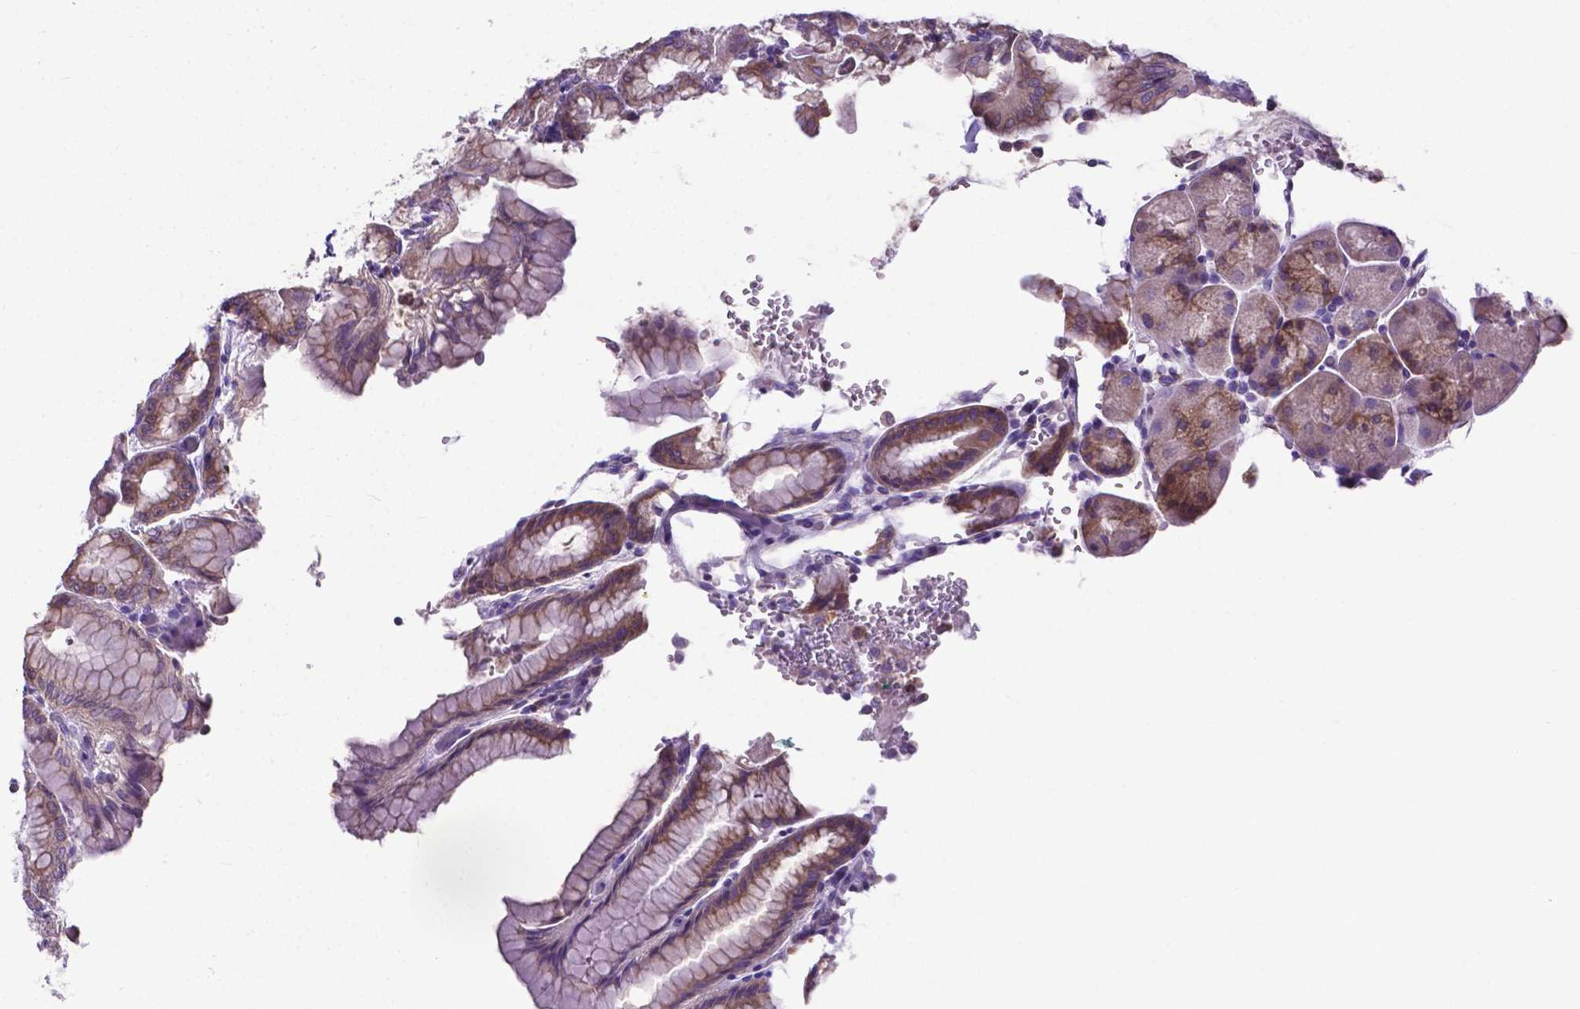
{"staining": {"intensity": "moderate", "quantity": ">75%", "location": "cytoplasmic/membranous"}, "tissue": "stomach", "cell_type": "Glandular cells", "image_type": "normal", "snomed": [{"axis": "morphology", "description": "Normal tissue, NOS"}, {"axis": "topography", "description": "Stomach, upper"}, {"axis": "topography", "description": "Stomach"}, {"axis": "topography", "description": "Stomach, lower"}], "caption": "Protein positivity by immunohistochemistry shows moderate cytoplasmic/membranous positivity in about >75% of glandular cells in benign stomach.", "gene": "RPL6", "patient": {"sex": "male", "age": 62}}